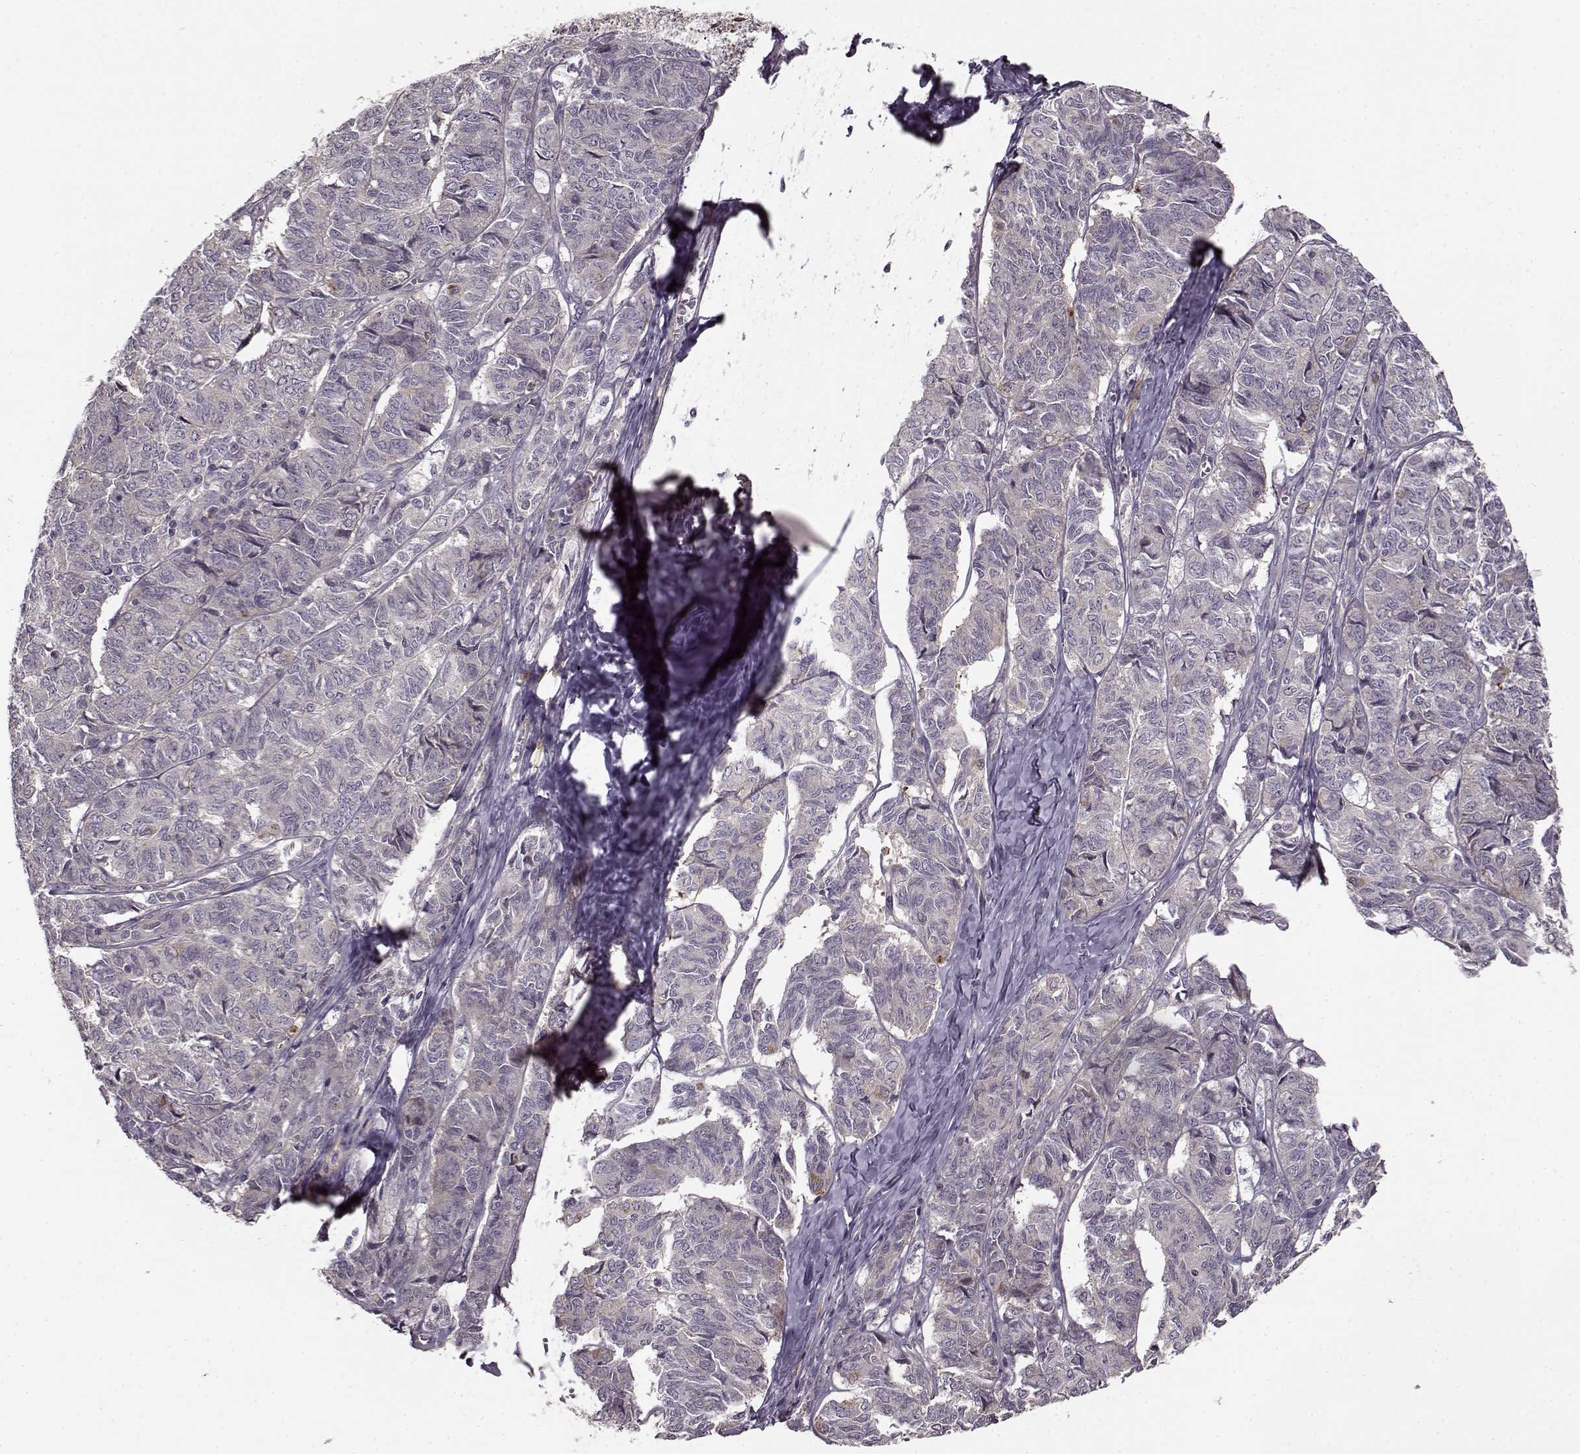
{"staining": {"intensity": "negative", "quantity": "none", "location": "none"}, "tissue": "ovarian cancer", "cell_type": "Tumor cells", "image_type": "cancer", "snomed": [{"axis": "morphology", "description": "Carcinoma, endometroid"}, {"axis": "topography", "description": "Ovary"}], "caption": "This image is of ovarian cancer (endometroid carcinoma) stained with IHC to label a protein in brown with the nuclei are counter-stained blue. There is no positivity in tumor cells.", "gene": "MTR", "patient": {"sex": "female", "age": 80}}